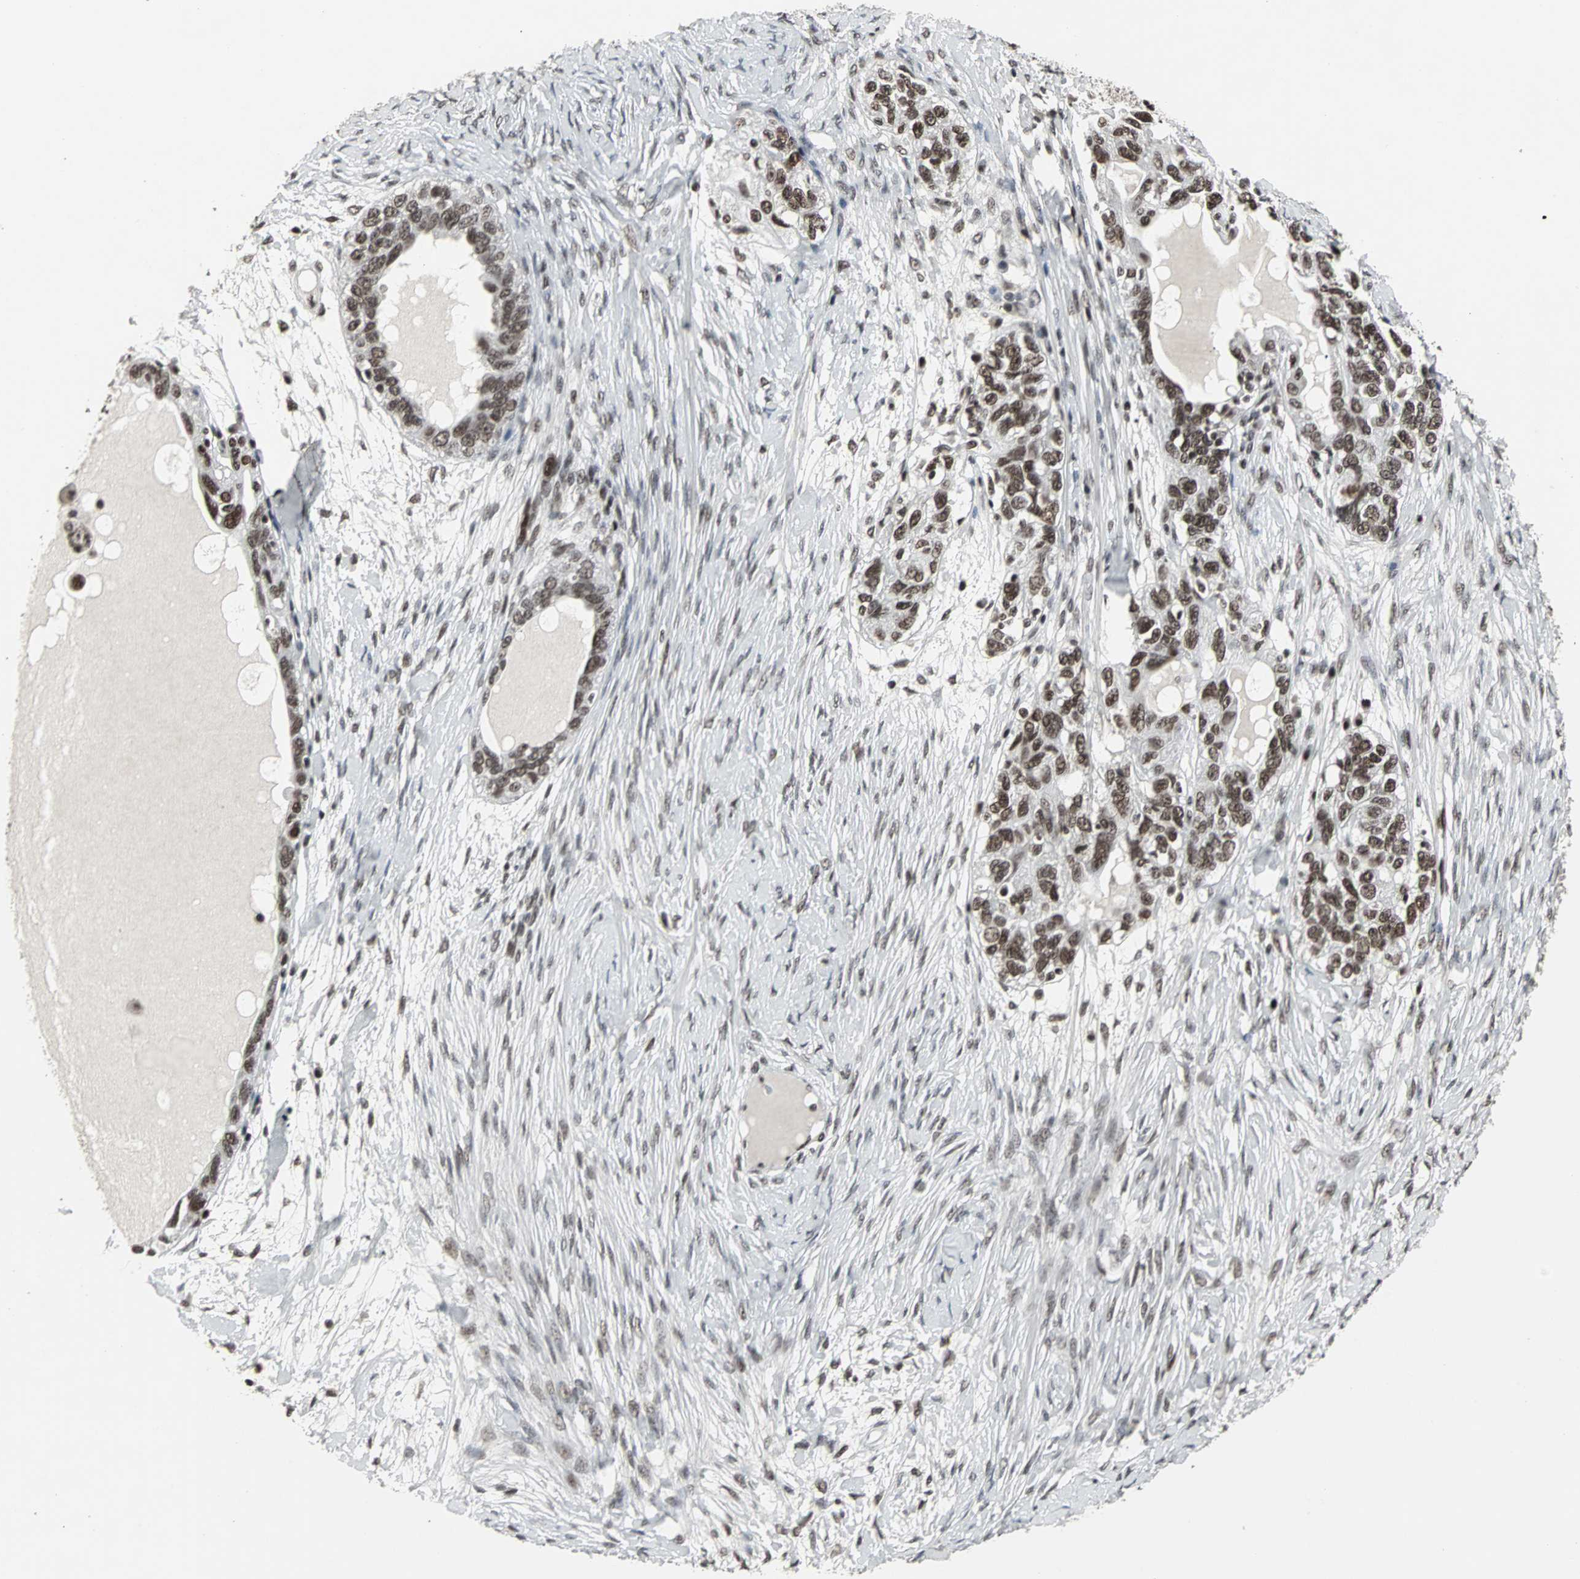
{"staining": {"intensity": "moderate", "quantity": ">75%", "location": "nuclear"}, "tissue": "ovarian cancer", "cell_type": "Tumor cells", "image_type": "cancer", "snomed": [{"axis": "morphology", "description": "Cystadenocarcinoma, serous, NOS"}, {"axis": "topography", "description": "Ovary"}], "caption": "Ovarian serous cystadenocarcinoma was stained to show a protein in brown. There is medium levels of moderate nuclear staining in approximately >75% of tumor cells.", "gene": "PNKP", "patient": {"sex": "female", "age": 82}}